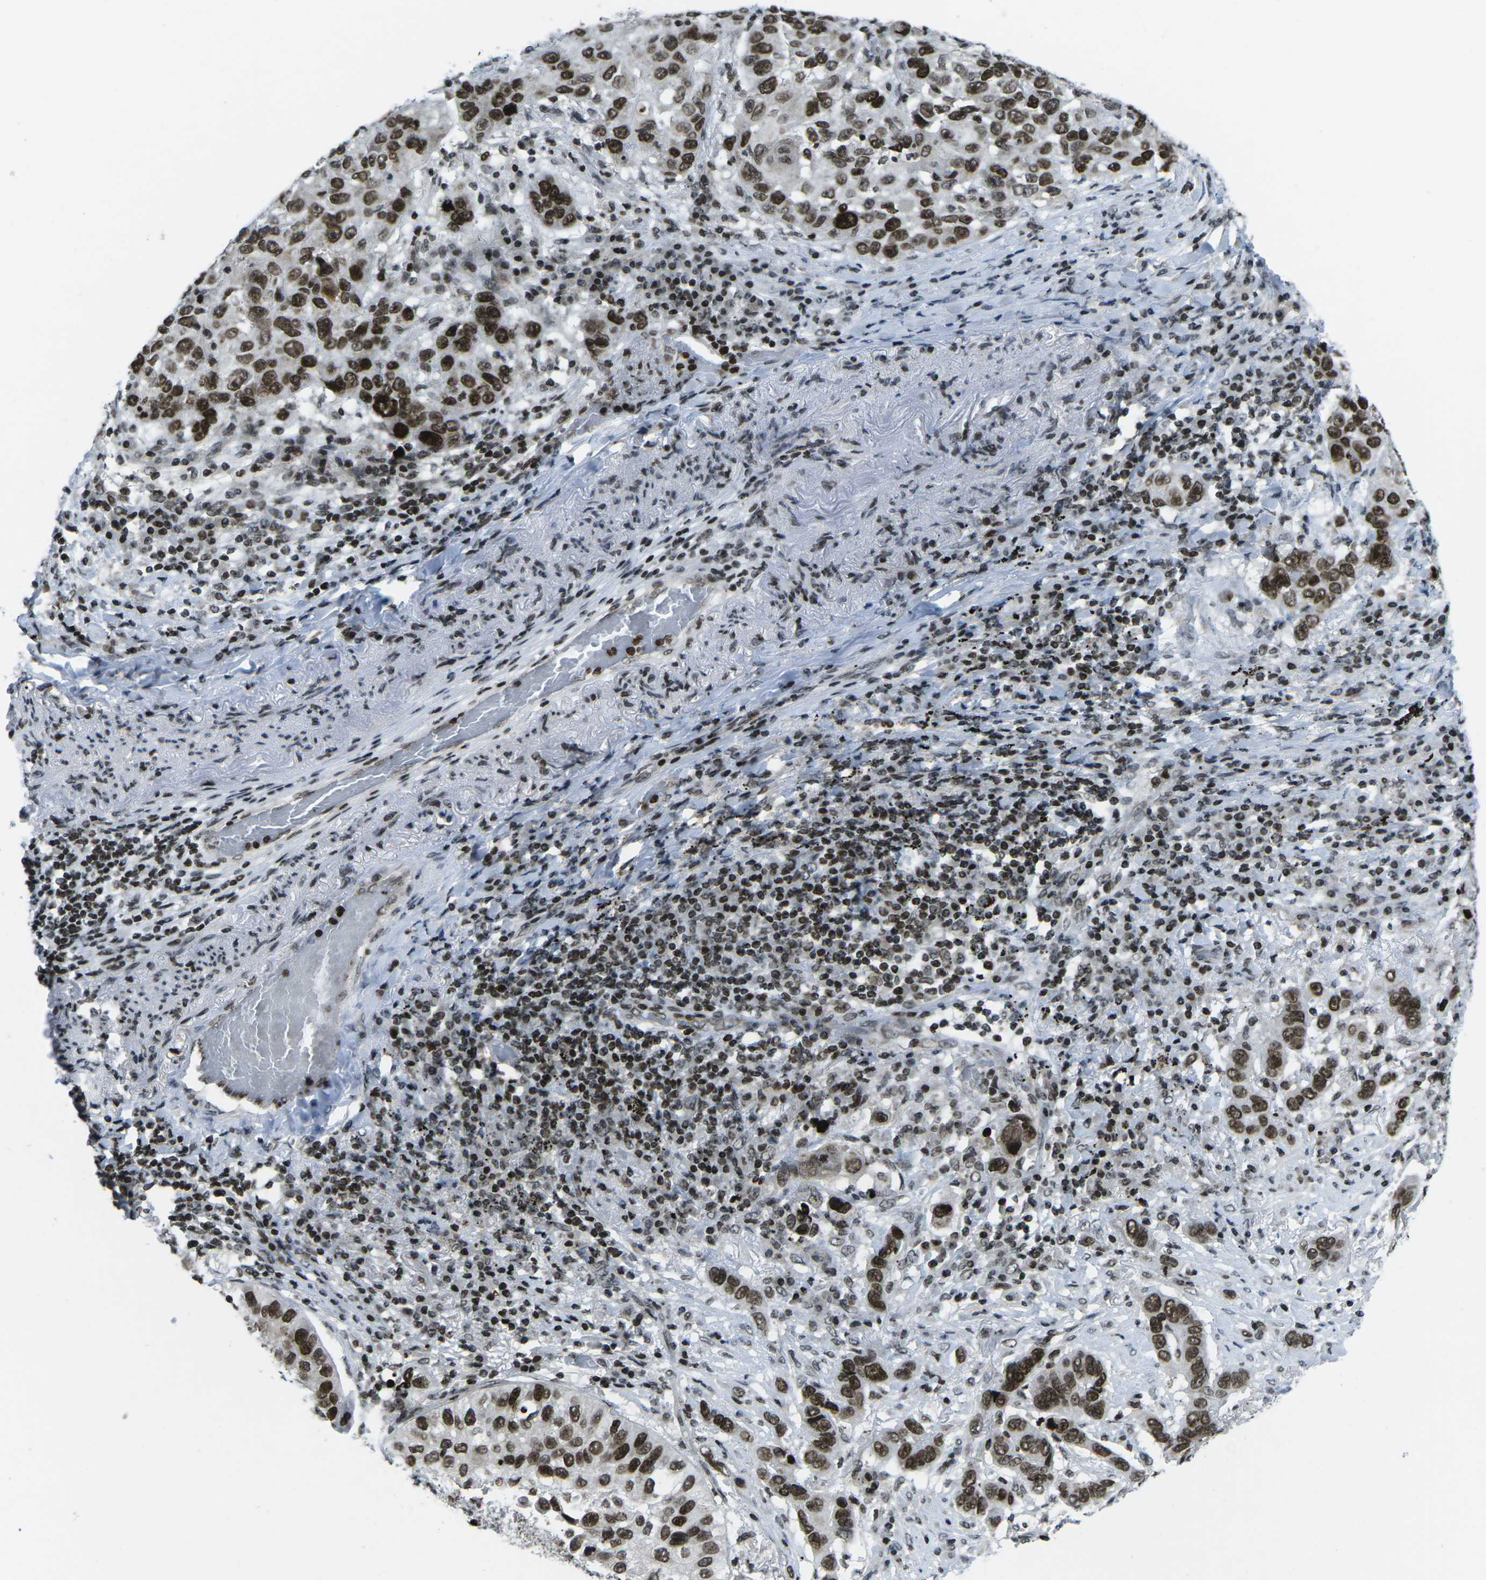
{"staining": {"intensity": "strong", "quantity": ">75%", "location": "nuclear"}, "tissue": "lung cancer", "cell_type": "Tumor cells", "image_type": "cancer", "snomed": [{"axis": "morphology", "description": "Squamous cell carcinoma, NOS"}, {"axis": "topography", "description": "Lung"}], "caption": "Brown immunohistochemical staining in human squamous cell carcinoma (lung) reveals strong nuclear expression in about >75% of tumor cells.", "gene": "EME1", "patient": {"sex": "male", "age": 57}}